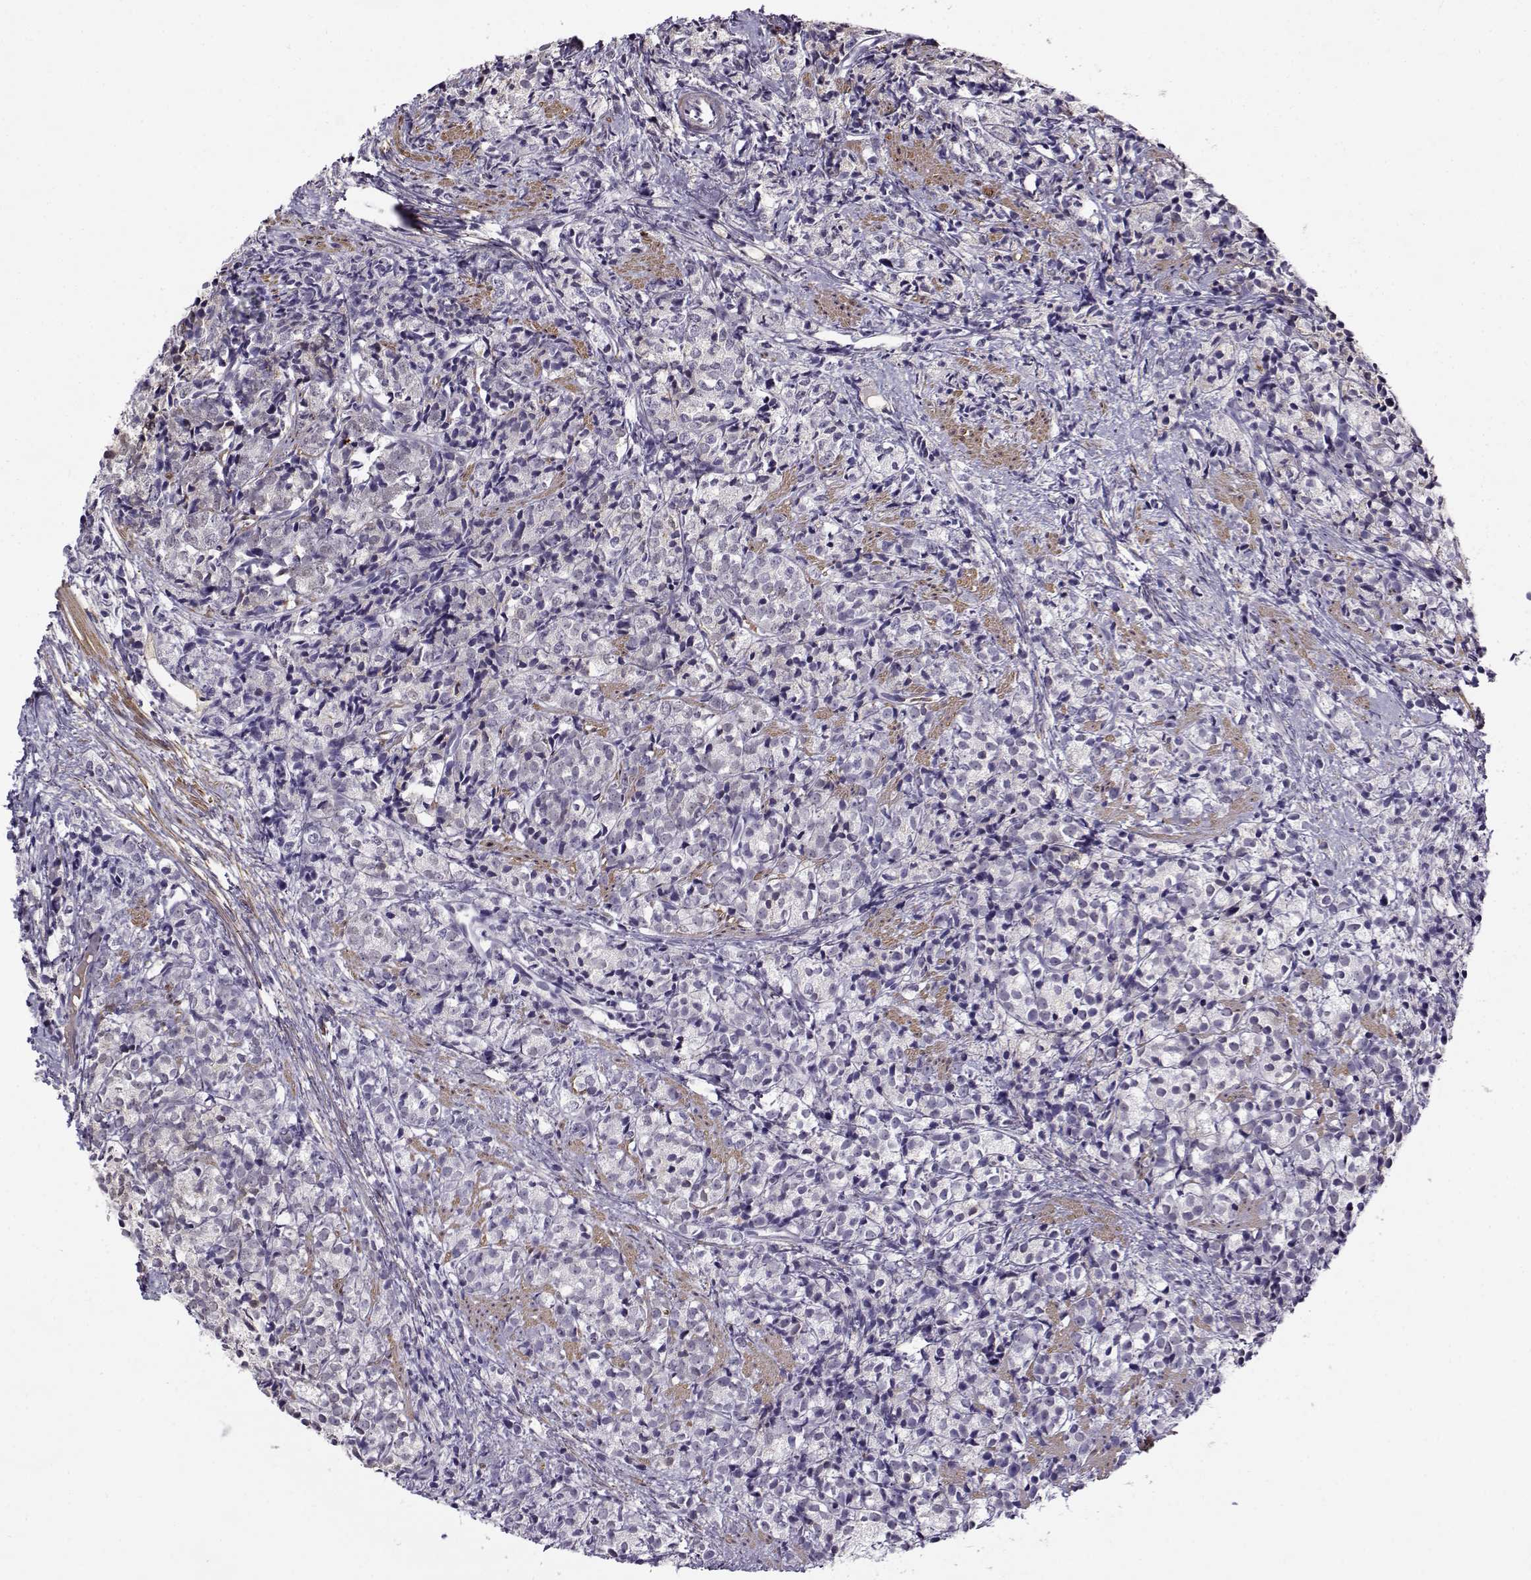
{"staining": {"intensity": "negative", "quantity": "none", "location": "none"}, "tissue": "prostate cancer", "cell_type": "Tumor cells", "image_type": "cancer", "snomed": [{"axis": "morphology", "description": "Adenocarcinoma, High grade"}, {"axis": "topography", "description": "Prostate"}], "caption": "Prostate cancer was stained to show a protein in brown. There is no significant staining in tumor cells. The staining was performed using DAB to visualize the protein expression in brown, while the nuclei were stained in blue with hematoxylin (Magnification: 20x).", "gene": "UCP3", "patient": {"sex": "male", "age": 53}}